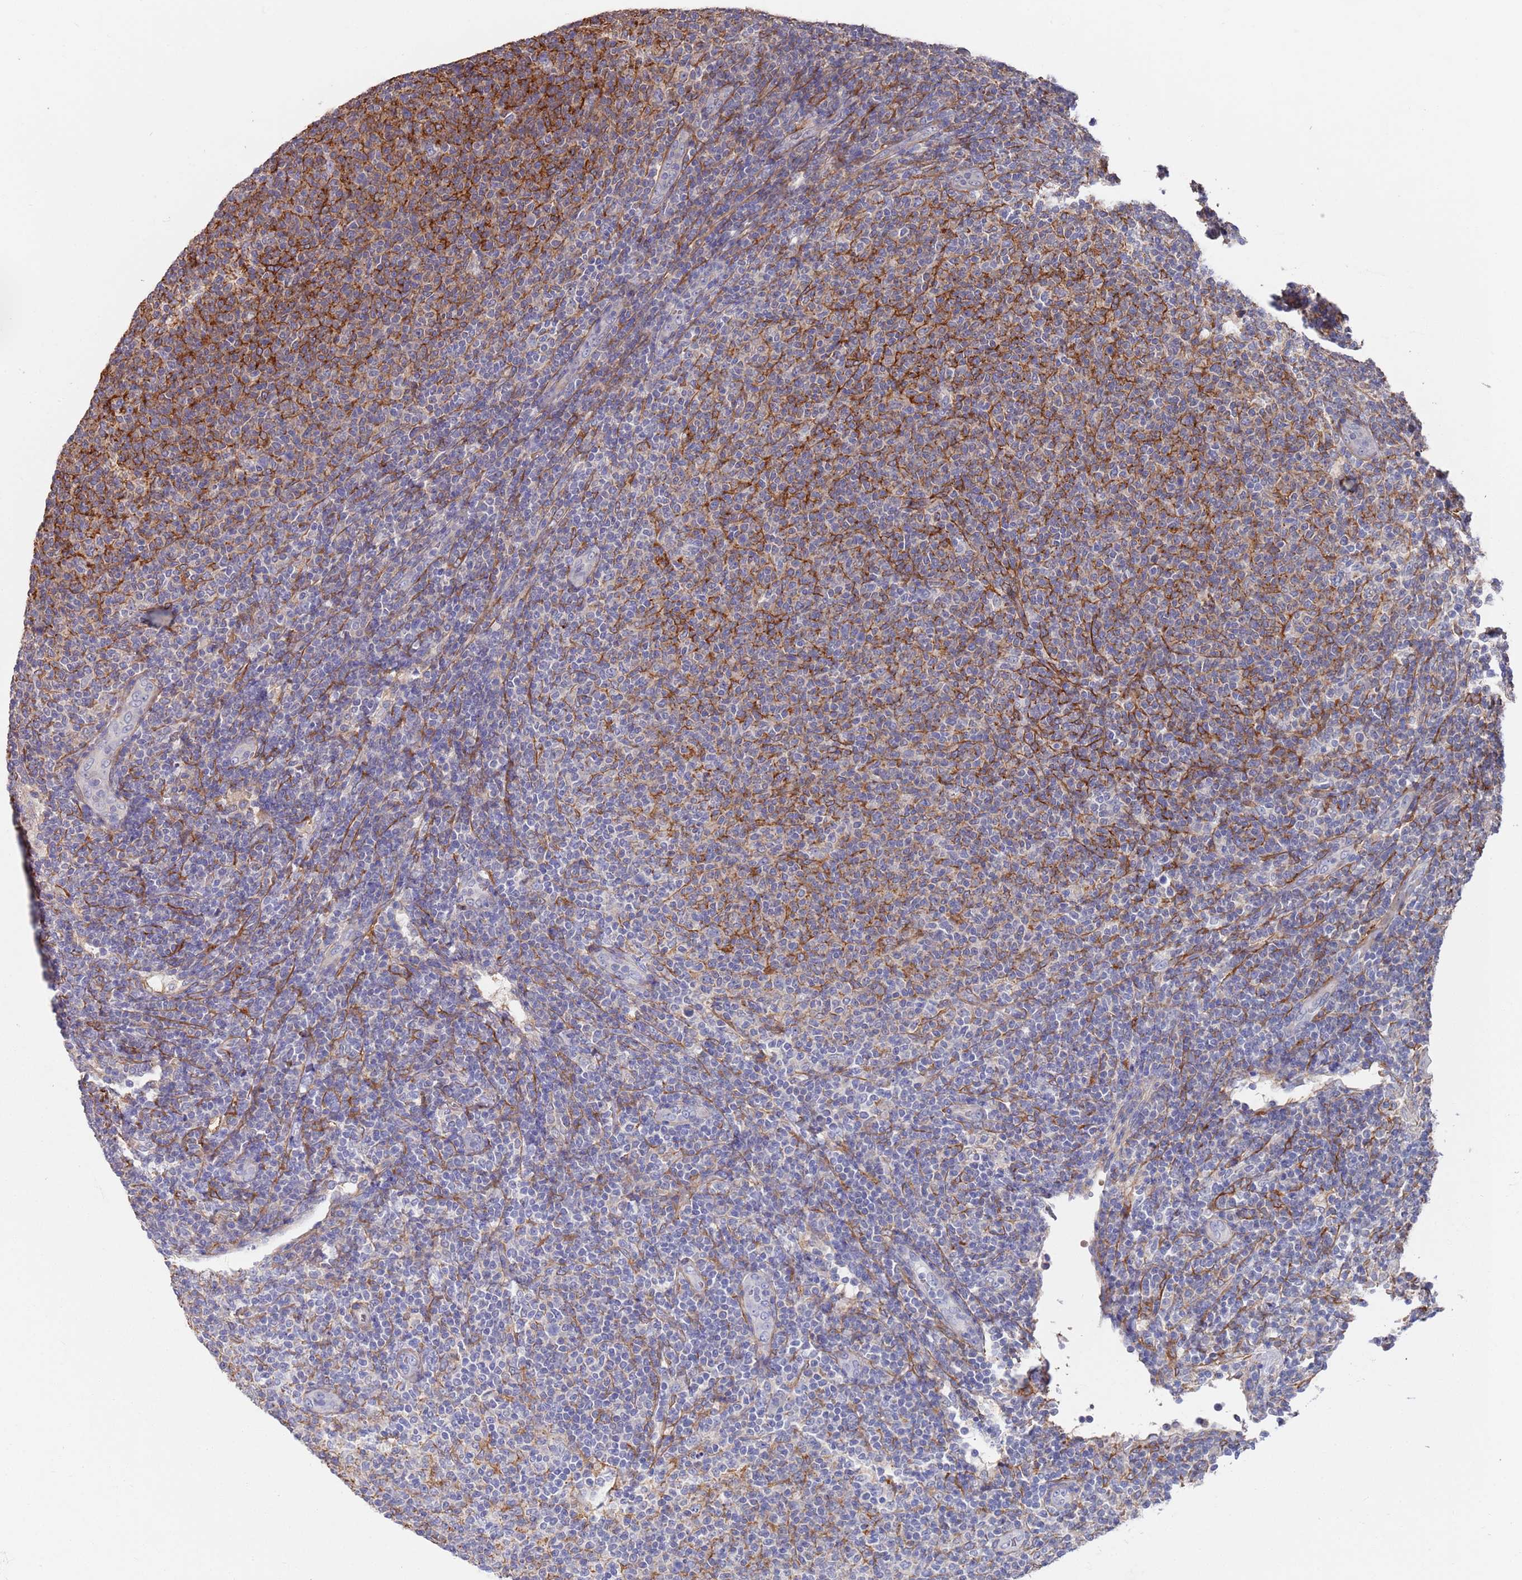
{"staining": {"intensity": "negative", "quantity": "none", "location": "none"}, "tissue": "lymphoma", "cell_type": "Tumor cells", "image_type": "cancer", "snomed": [{"axis": "morphology", "description": "Malignant lymphoma, non-Hodgkin's type, Low grade"}, {"axis": "topography", "description": "Lymph node"}], "caption": "Tumor cells are negative for protein expression in human lymphoma.", "gene": "ANK2", "patient": {"sex": "male", "age": 66}}